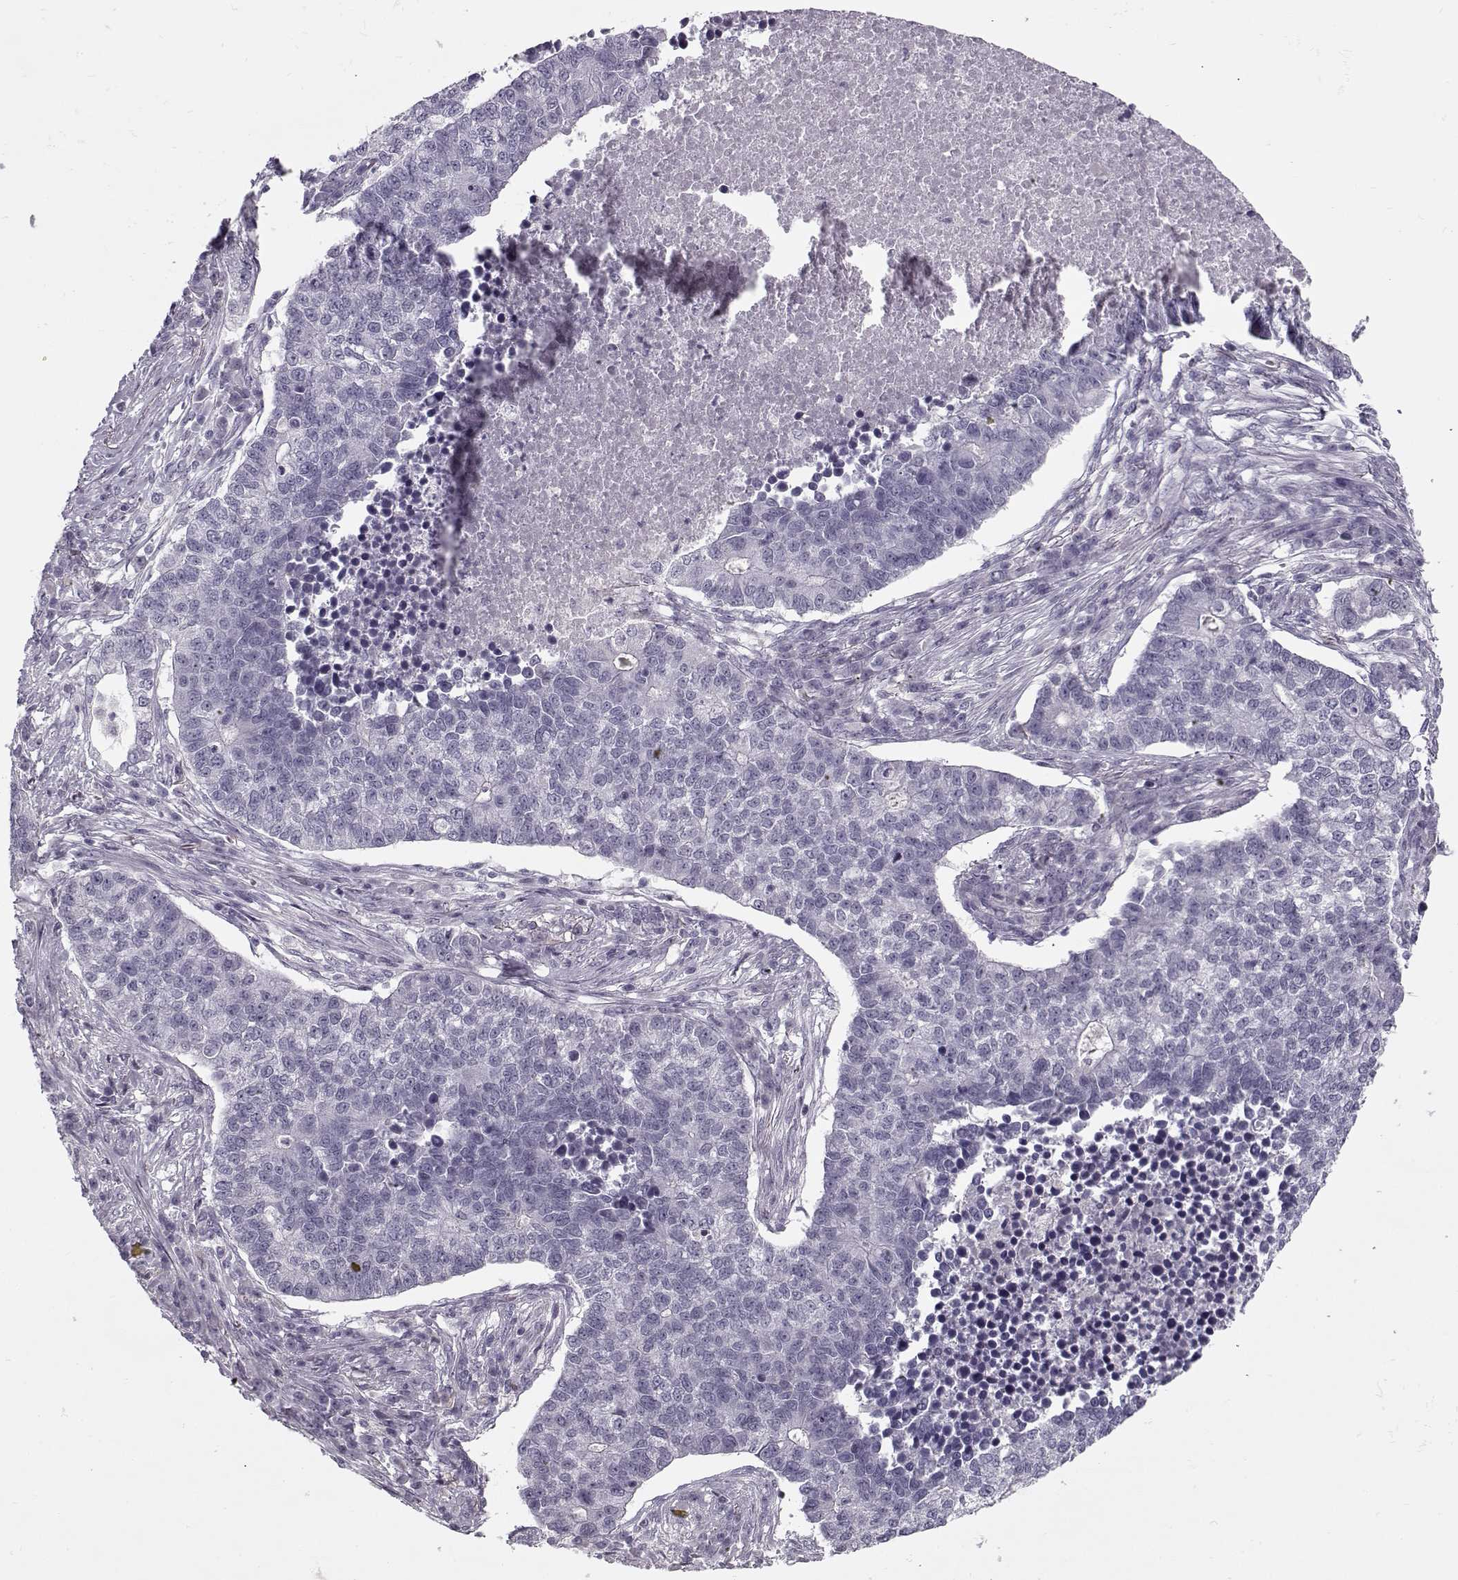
{"staining": {"intensity": "negative", "quantity": "none", "location": "none"}, "tissue": "lung cancer", "cell_type": "Tumor cells", "image_type": "cancer", "snomed": [{"axis": "morphology", "description": "Adenocarcinoma, NOS"}, {"axis": "topography", "description": "Lung"}], "caption": "Tumor cells show no significant protein staining in lung adenocarcinoma. (Immunohistochemistry (ihc), brightfield microscopy, high magnification).", "gene": "PNMT", "patient": {"sex": "male", "age": 57}}